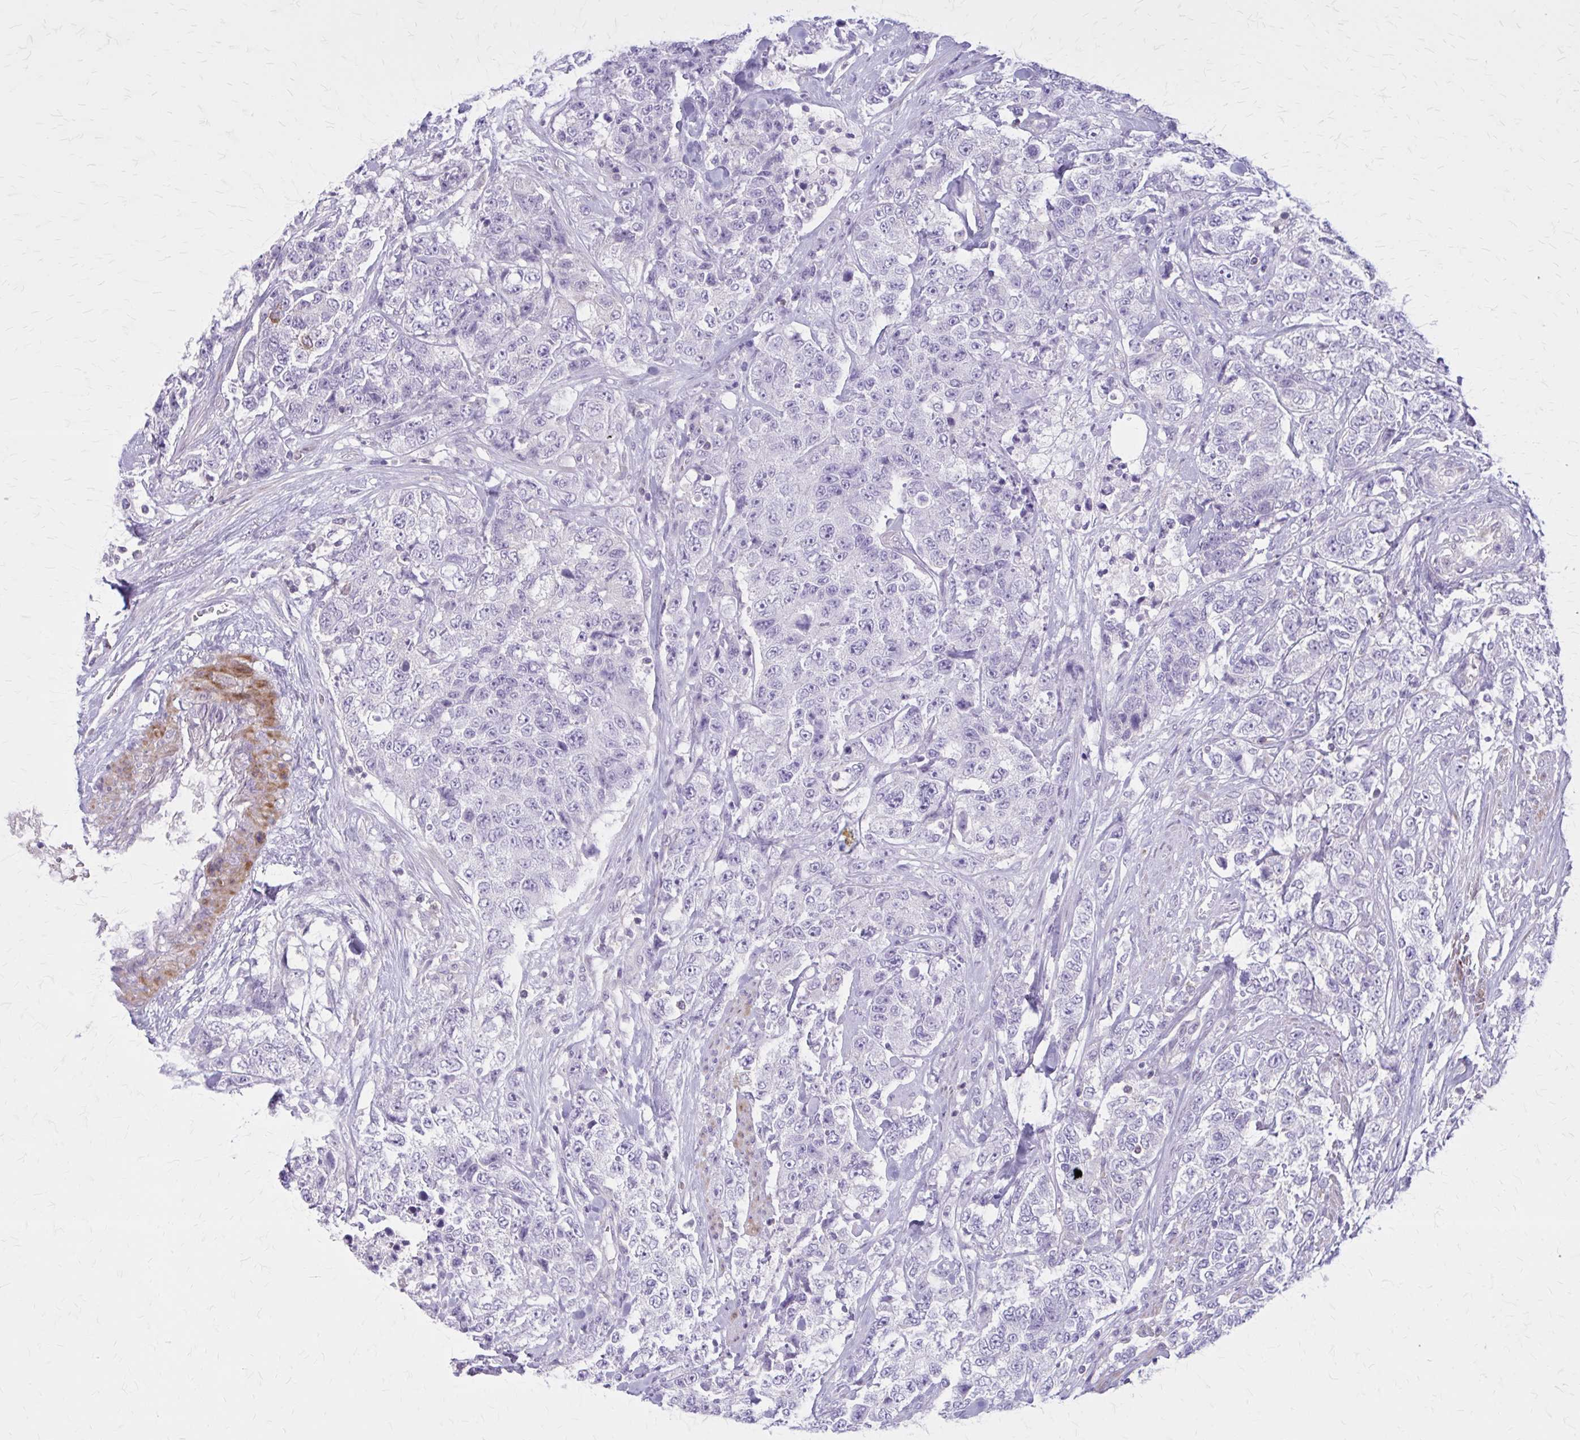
{"staining": {"intensity": "negative", "quantity": "none", "location": "none"}, "tissue": "urothelial cancer", "cell_type": "Tumor cells", "image_type": "cancer", "snomed": [{"axis": "morphology", "description": "Urothelial carcinoma, High grade"}, {"axis": "topography", "description": "Urinary bladder"}], "caption": "A high-resolution micrograph shows immunohistochemistry (IHC) staining of urothelial cancer, which shows no significant staining in tumor cells.", "gene": "PITPNM1", "patient": {"sex": "female", "age": 78}}